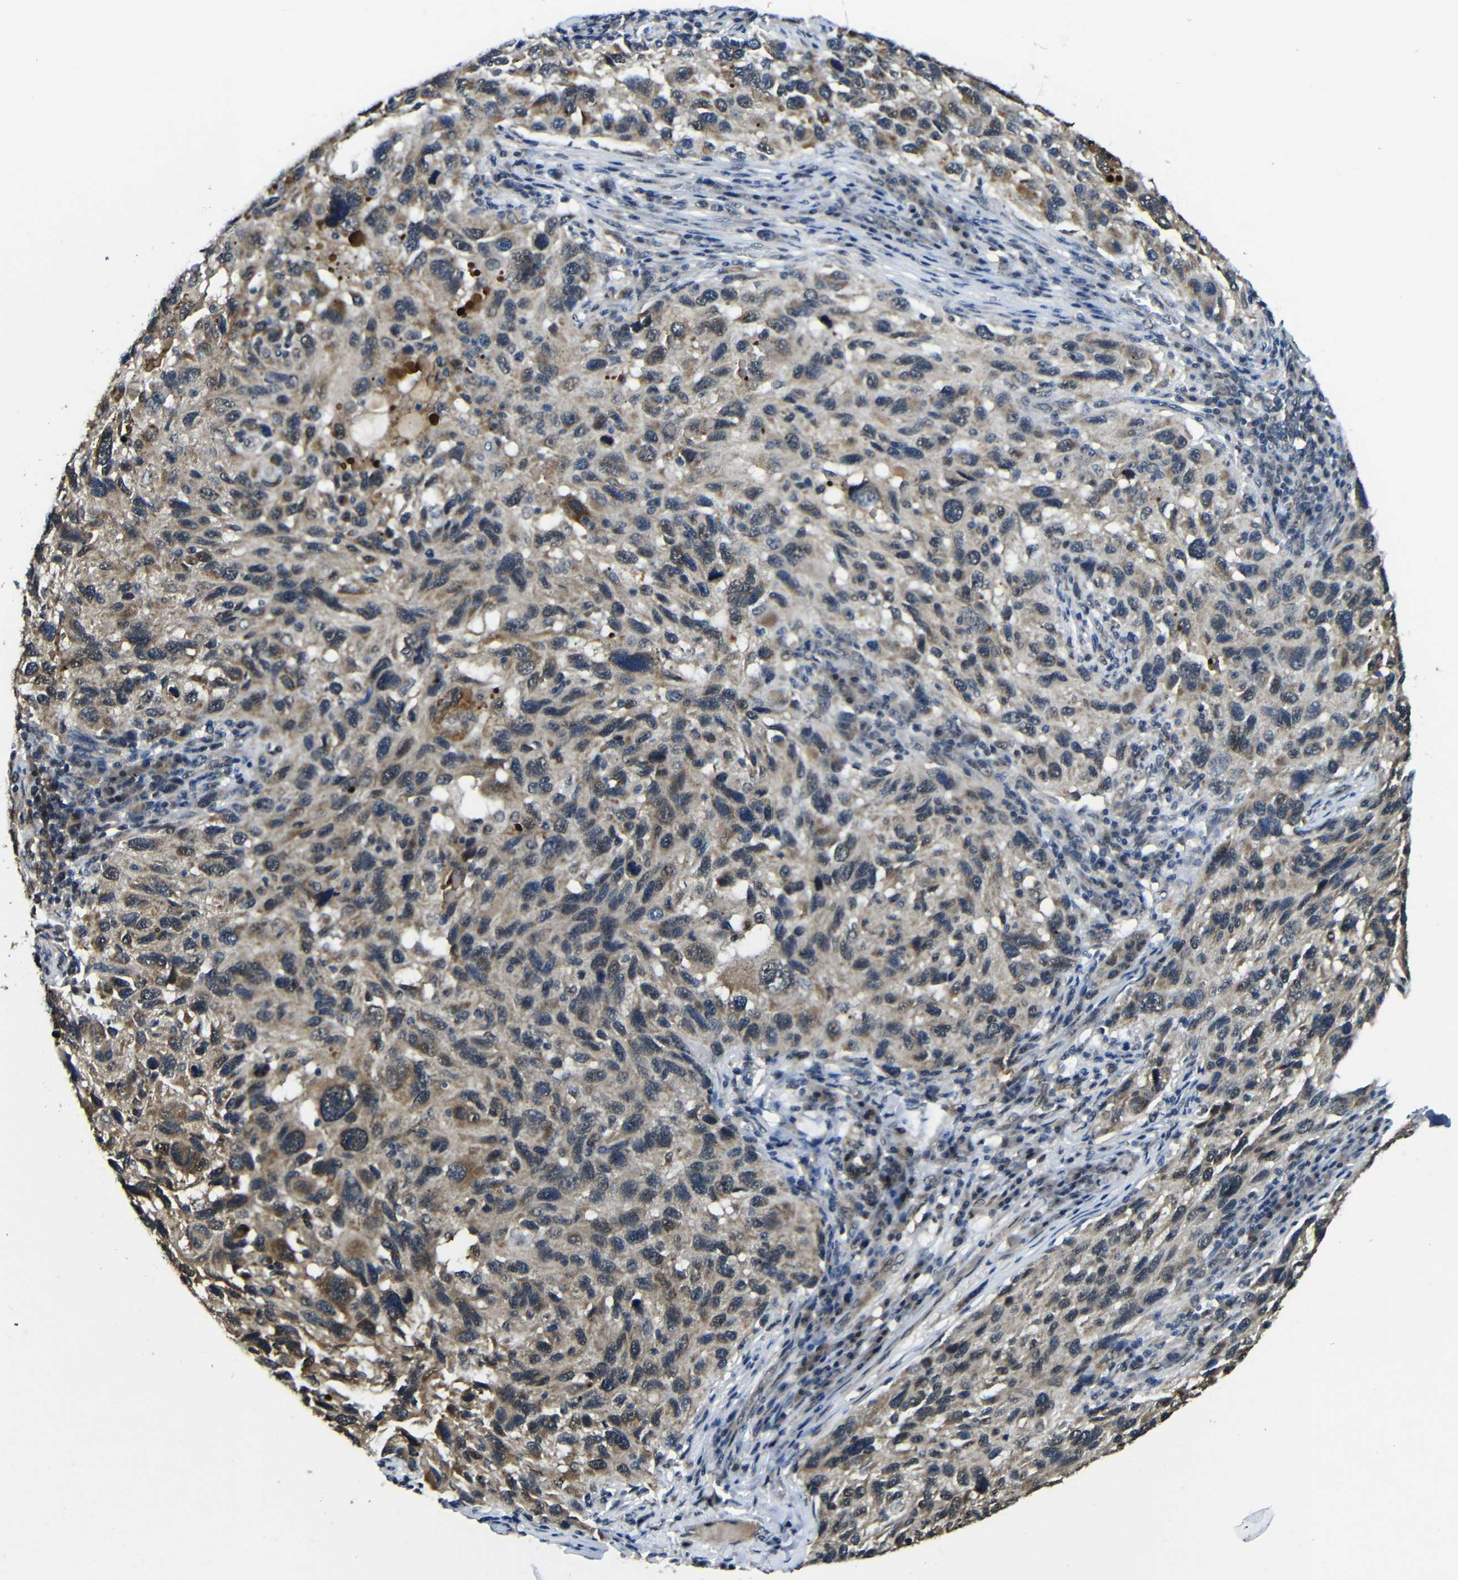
{"staining": {"intensity": "moderate", "quantity": "25%-75%", "location": "cytoplasmic/membranous"}, "tissue": "melanoma", "cell_type": "Tumor cells", "image_type": "cancer", "snomed": [{"axis": "morphology", "description": "Malignant melanoma, NOS"}, {"axis": "topography", "description": "Skin"}], "caption": "About 25%-75% of tumor cells in malignant melanoma show moderate cytoplasmic/membranous protein staining as visualized by brown immunohistochemical staining.", "gene": "FAM172A", "patient": {"sex": "male", "age": 53}}